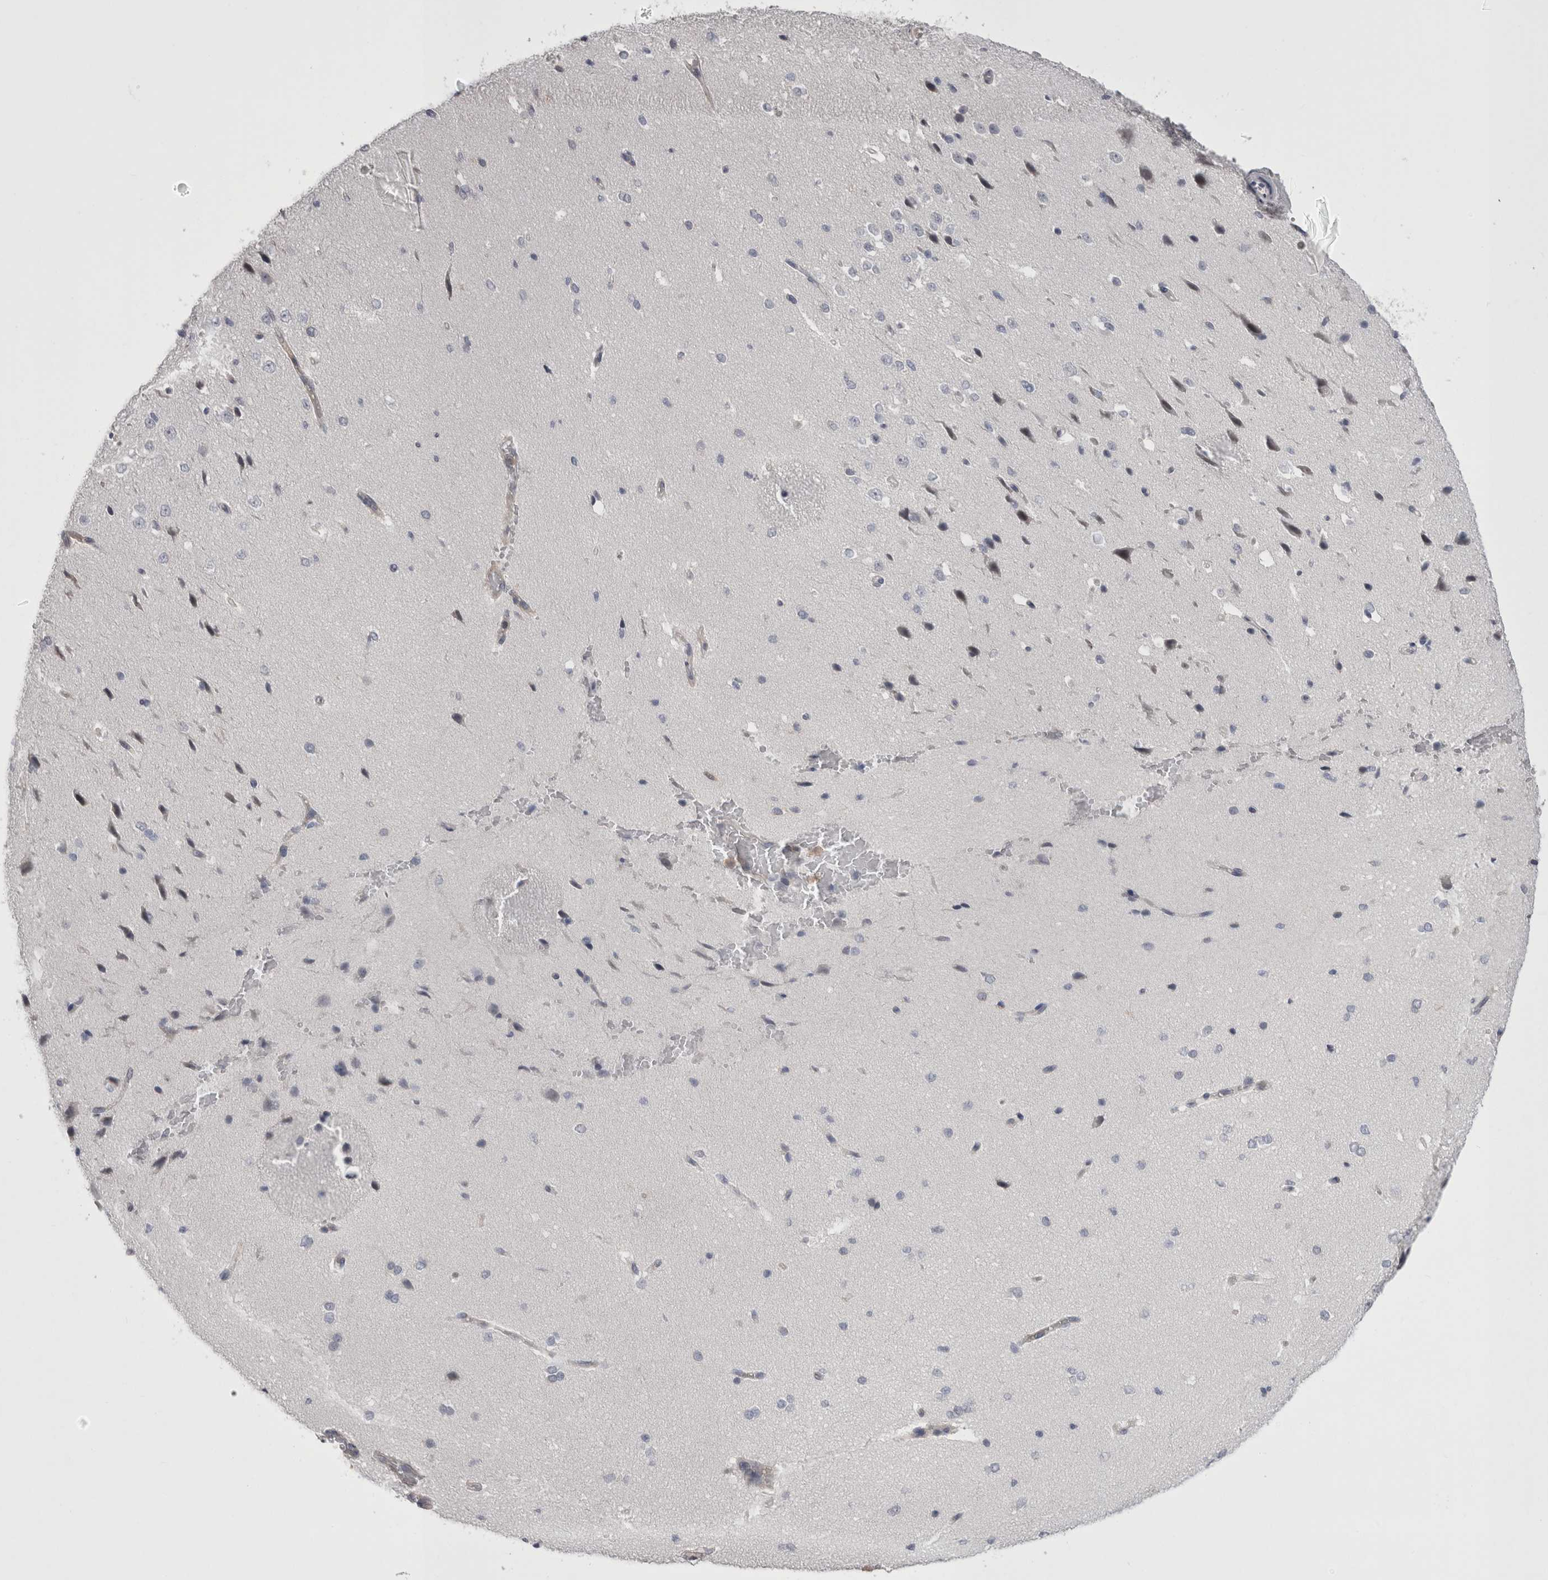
{"staining": {"intensity": "weak", "quantity": ">75%", "location": "cytoplasmic/membranous"}, "tissue": "cerebral cortex", "cell_type": "Endothelial cells", "image_type": "normal", "snomed": [{"axis": "morphology", "description": "Normal tissue, NOS"}, {"axis": "morphology", "description": "Developmental malformation"}, {"axis": "topography", "description": "Cerebral cortex"}], "caption": "Cerebral cortex was stained to show a protein in brown. There is low levels of weak cytoplasmic/membranous positivity in approximately >75% of endothelial cells. The staining was performed using DAB, with brown indicating positive protein expression. Nuclei are stained blue with hematoxylin.", "gene": "CHIC1", "patient": {"sex": "female", "age": 30}}